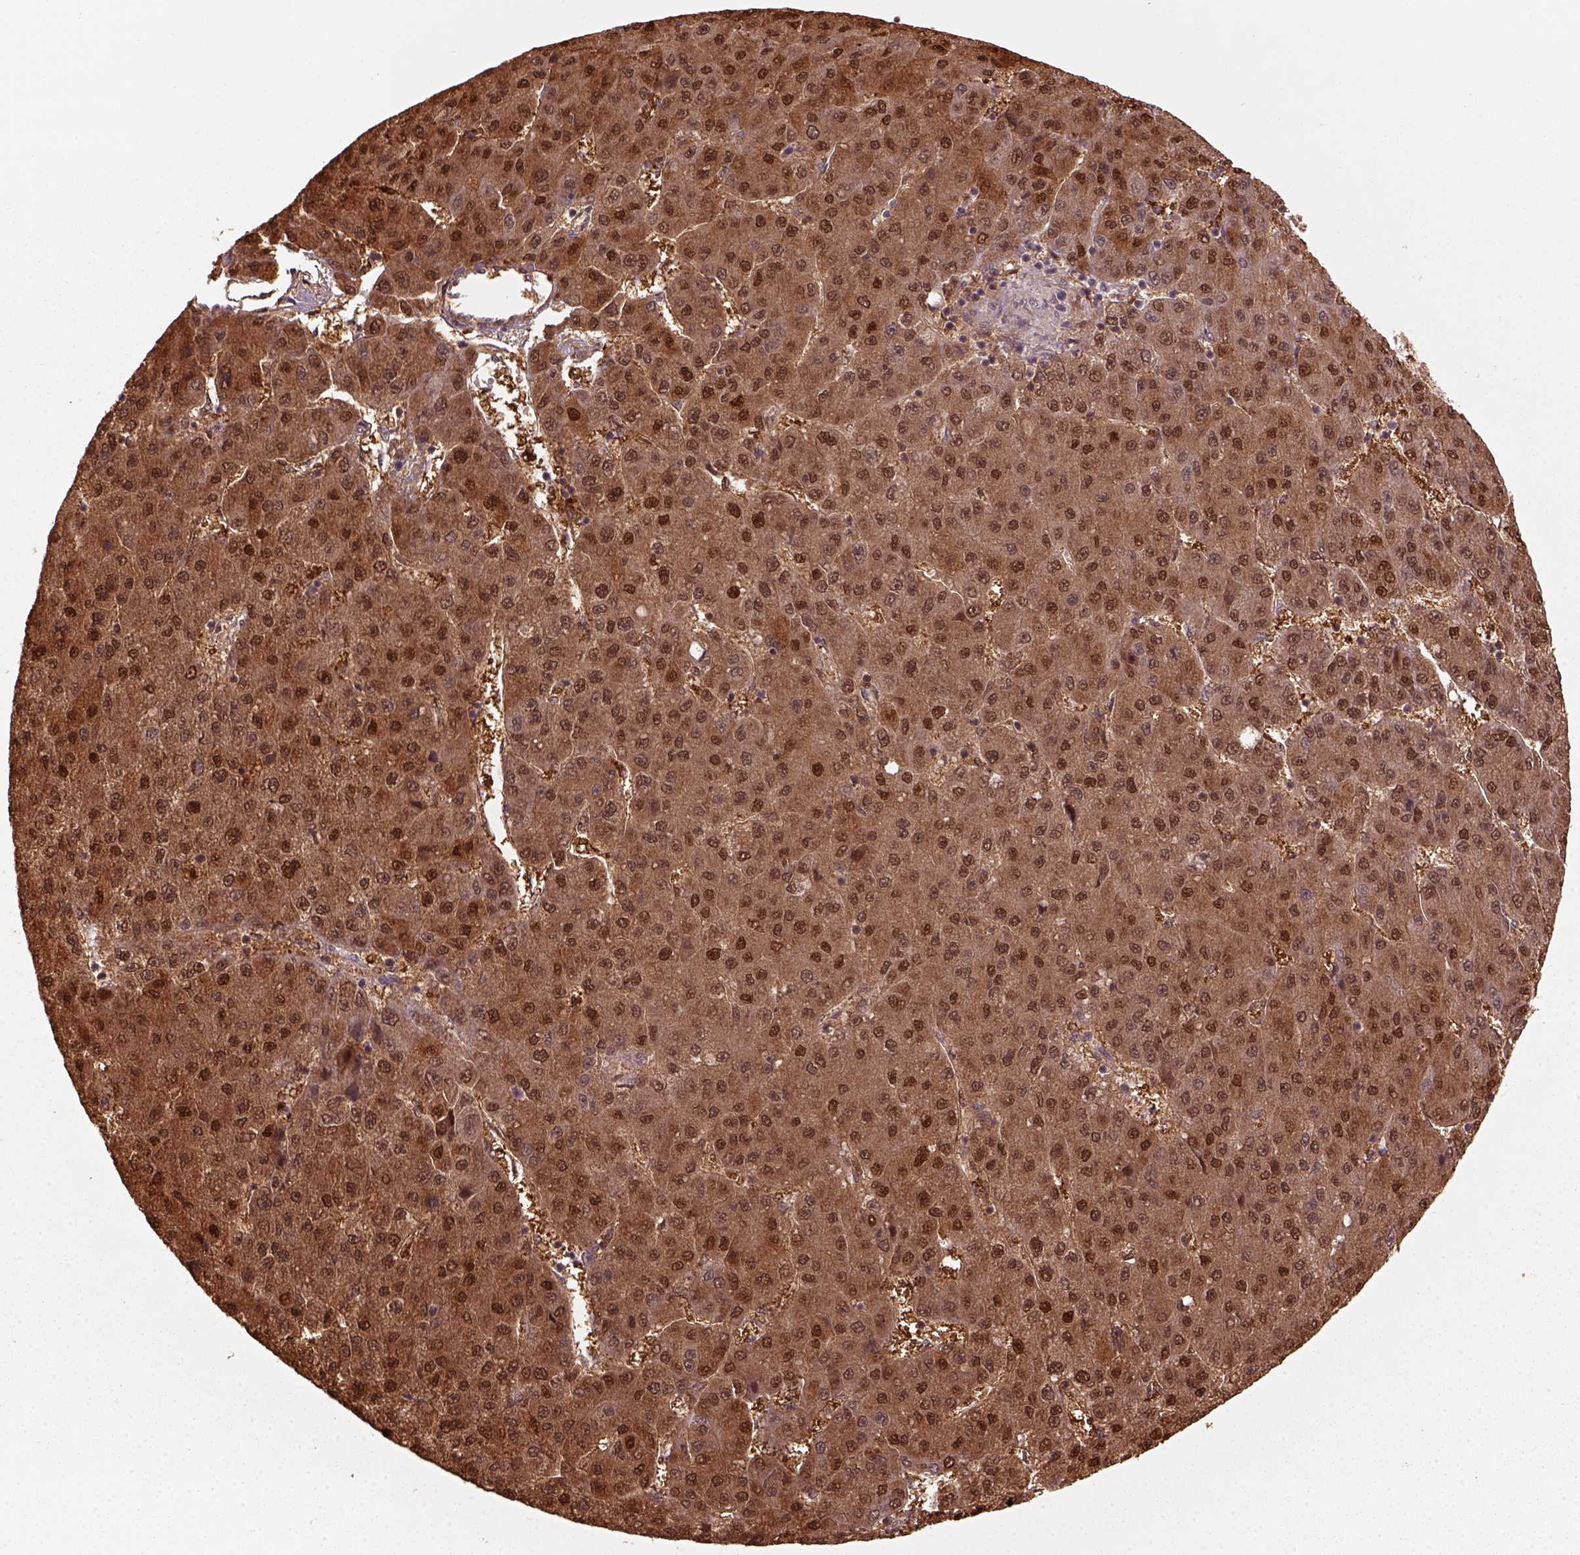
{"staining": {"intensity": "moderate", "quantity": ">75%", "location": "cytoplasmic/membranous,nuclear"}, "tissue": "liver cancer", "cell_type": "Tumor cells", "image_type": "cancer", "snomed": [{"axis": "morphology", "description": "Carcinoma, Hepatocellular, NOS"}, {"axis": "topography", "description": "Liver"}], "caption": "The histopathology image reveals a brown stain indicating the presence of a protein in the cytoplasmic/membranous and nuclear of tumor cells in hepatocellular carcinoma (liver).", "gene": "GOT1", "patient": {"sex": "male", "age": 67}}